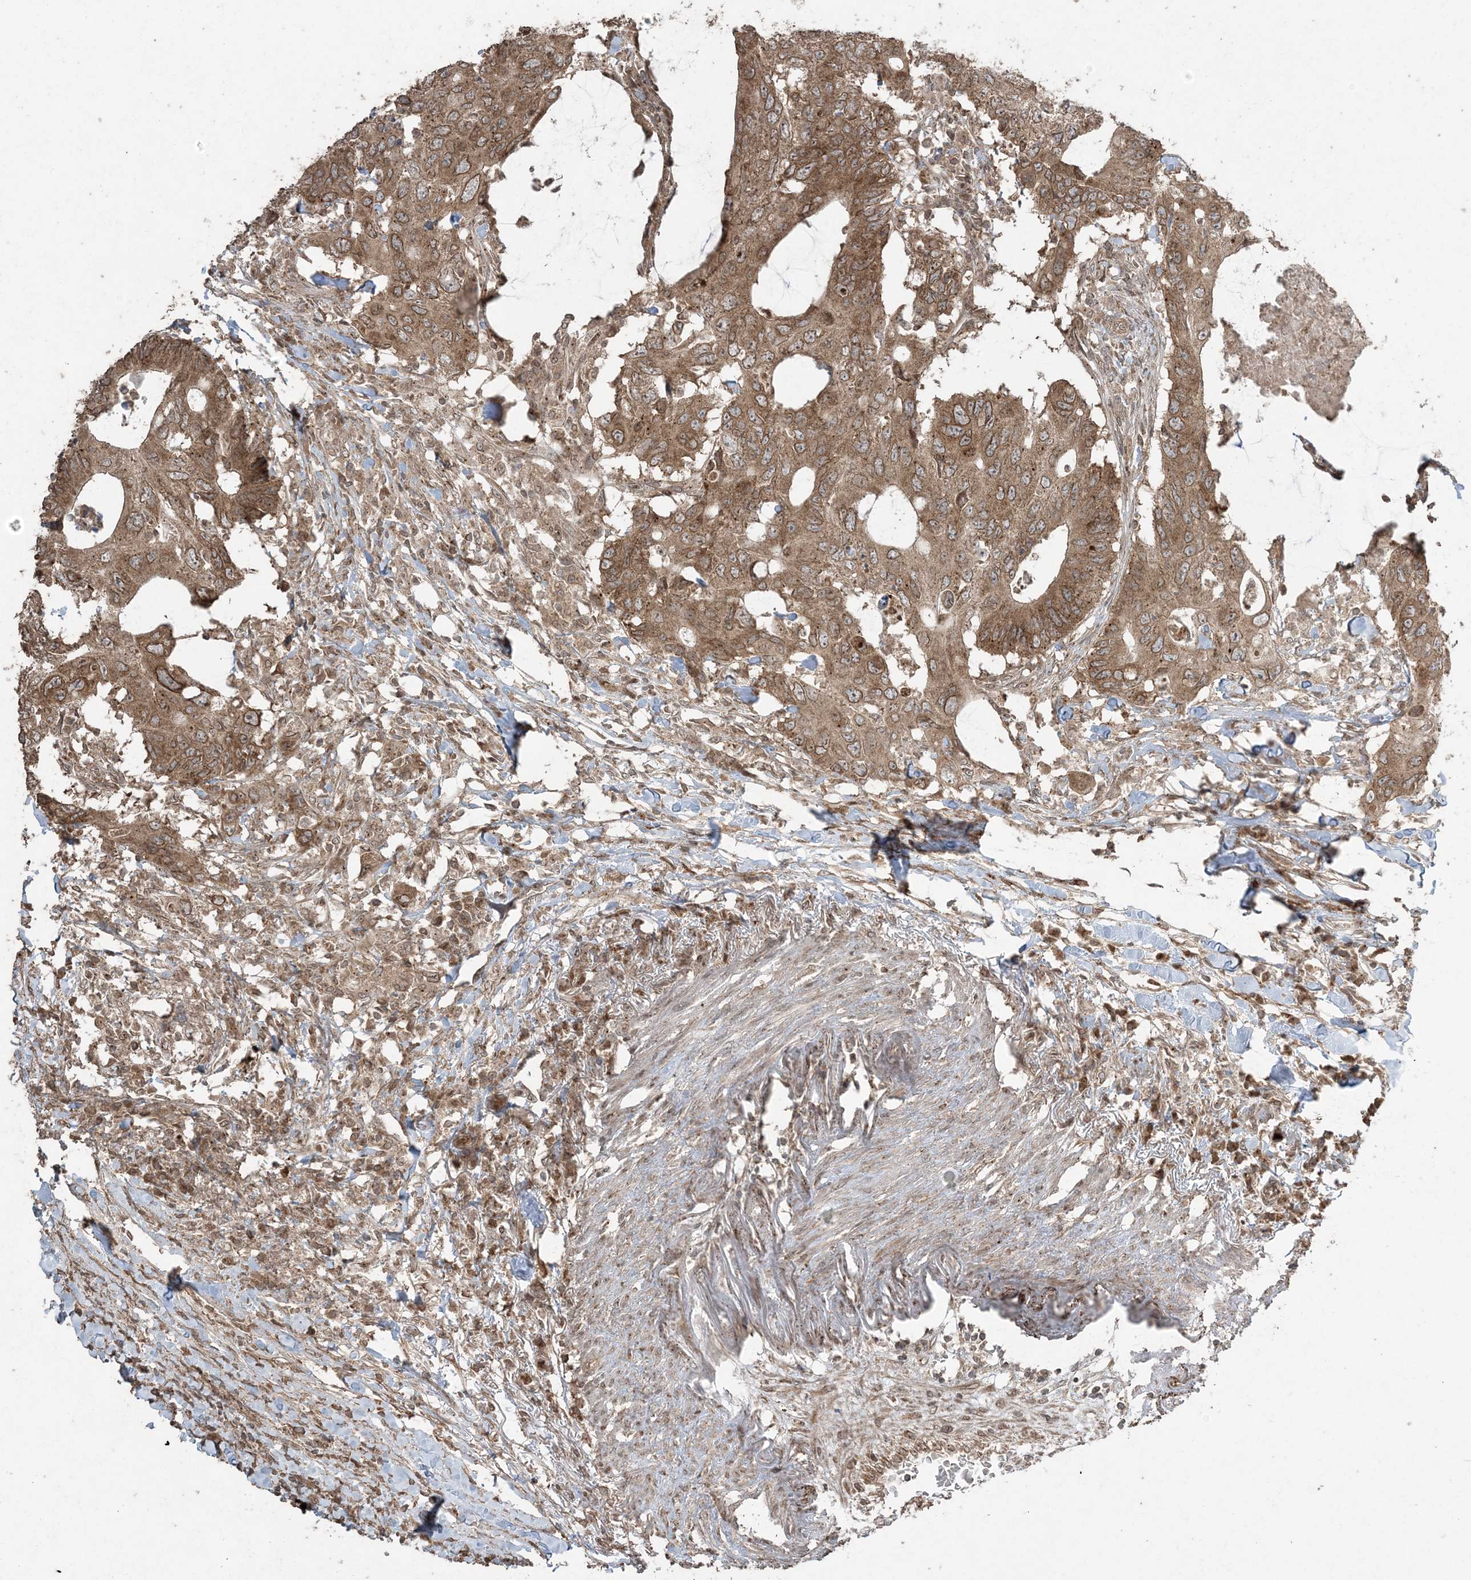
{"staining": {"intensity": "moderate", "quantity": ">75%", "location": "cytoplasmic/membranous,nuclear"}, "tissue": "colorectal cancer", "cell_type": "Tumor cells", "image_type": "cancer", "snomed": [{"axis": "morphology", "description": "Adenocarcinoma, NOS"}, {"axis": "topography", "description": "Colon"}], "caption": "Immunohistochemistry (IHC) (DAB (3,3'-diaminobenzidine)) staining of colorectal cancer (adenocarcinoma) demonstrates moderate cytoplasmic/membranous and nuclear protein positivity in approximately >75% of tumor cells. Nuclei are stained in blue.", "gene": "DDX19B", "patient": {"sex": "male", "age": 71}}